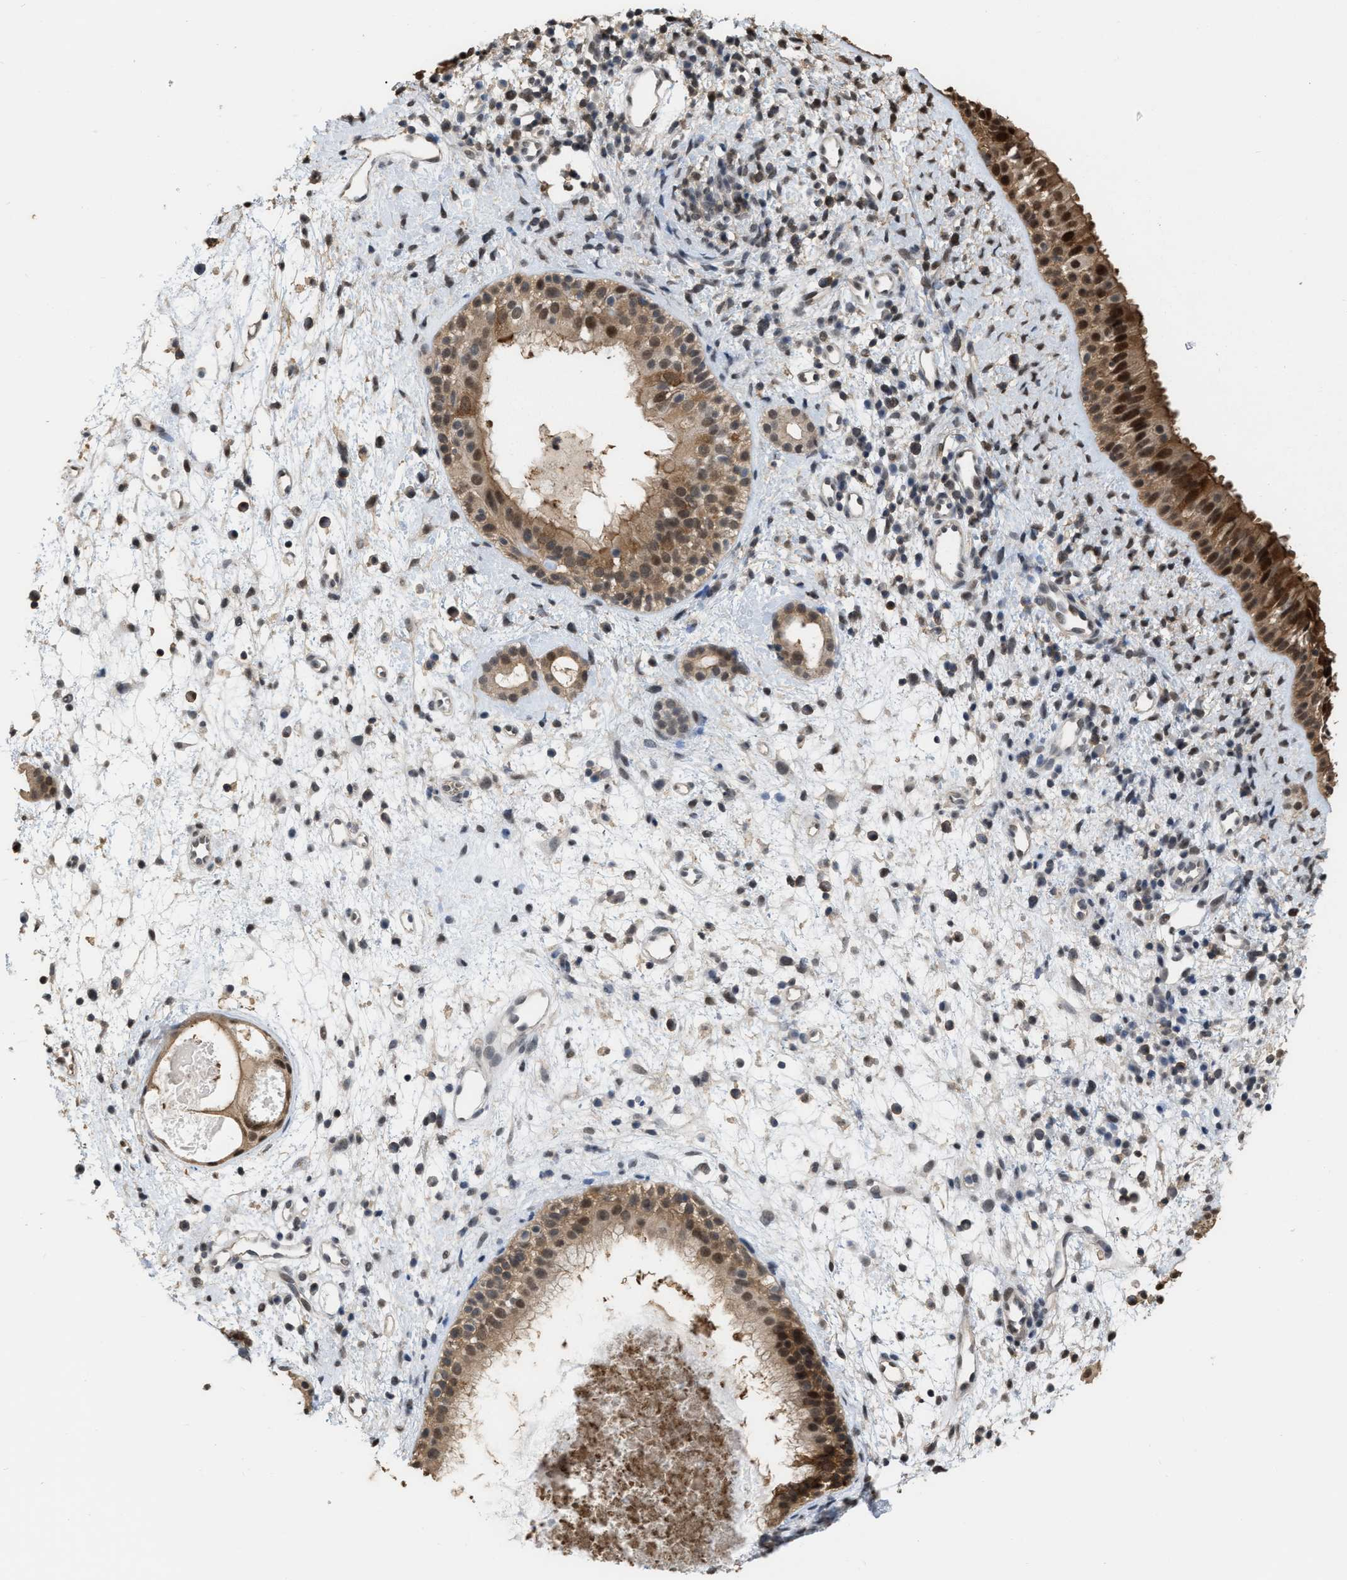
{"staining": {"intensity": "strong", "quantity": ">75%", "location": "cytoplasmic/membranous,nuclear"}, "tissue": "nasopharynx", "cell_type": "Respiratory epithelial cells", "image_type": "normal", "snomed": [{"axis": "morphology", "description": "Normal tissue, NOS"}, {"axis": "topography", "description": "Nasopharynx"}], "caption": "The image displays staining of benign nasopharynx, revealing strong cytoplasmic/membranous,nuclear protein expression (brown color) within respiratory epithelial cells. Using DAB (brown) and hematoxylin (blue) stains, captured at high magnification using brightfield microscopy.", "gene": "BAIAP2L1", "patient": {"sex": "male", "age": 22}}